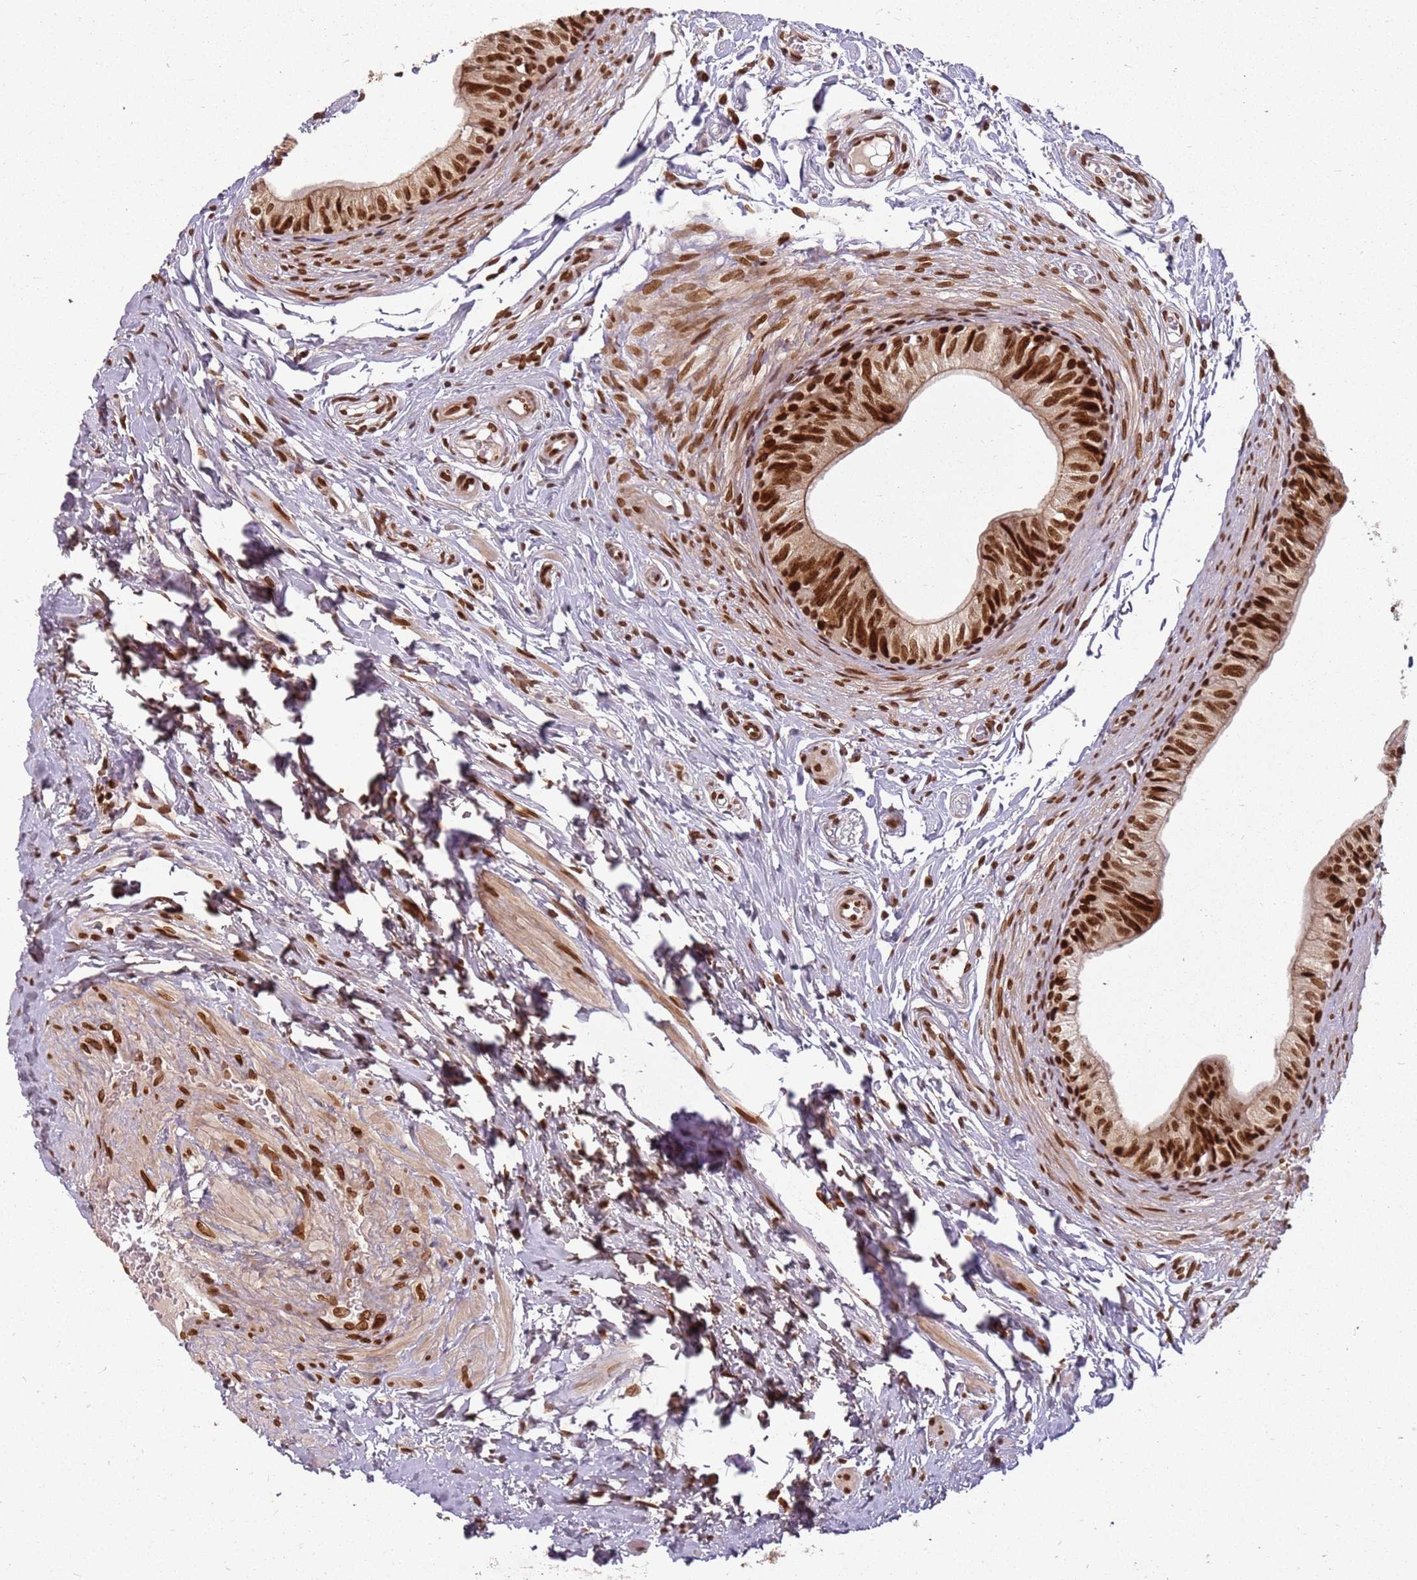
{"staining": {"intensity": "strong", "quantity": ">75%", "location": "nuclear"}, "tissue": "epididymis", "cell_type": "Glandular cells", "image_type": "normal", "snomed": [{"axis": "morphology", "description": "Normal tissue, NOS"}, {"axis": "topography", "description": "Epididymis"}], "caption": "Immunohistochemistry (IHC) staining of normal epididymis, which displays high levels of strong nuclear staining in approximately >75% of glandular cells indicating strong nuclear protein staining. The staining was performed using DAB (brown) for protein detection and nuclei were counterstained in hematoxylin (blue).", "gene": "TENT4A", "patient": {"sex": "male", "age": 37}}